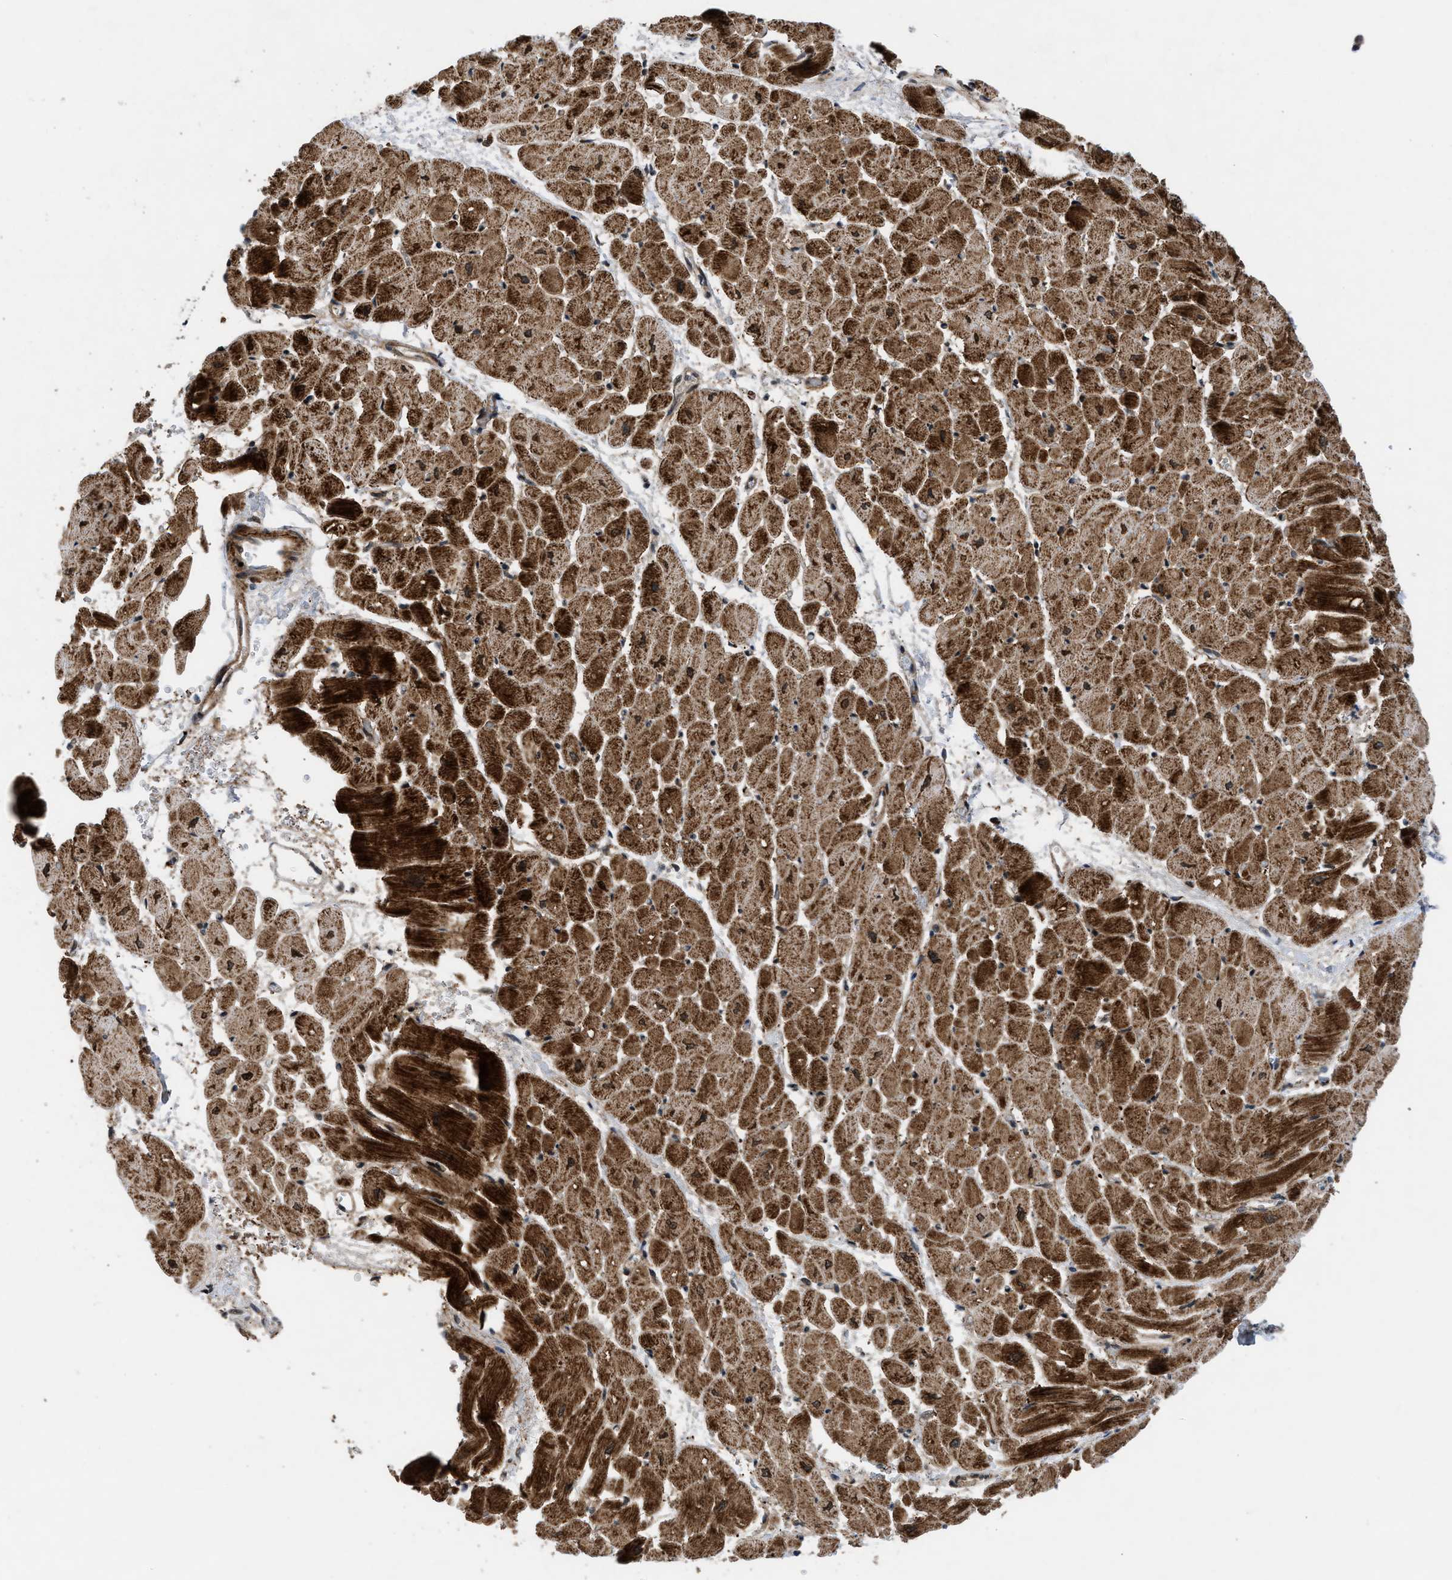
{"staining": {"intensity": "moderate", "quantity": ">75%", "location": "cytoplasmic/membranous"}, "tissue": "heart muscle", "cell_type": "Cardiomyocytes", "image_type": "normal", "snomed": [{"axis": "morphology", "description": "Normal tissue, NOS"}, {"axis": "topography", "description": "Heart"}], "caption": "Moderate cytoplasmic/membranous expression is appreciated in about >75% of cardiomyocytes in normal heart muscle. (Brightfield microscopy of DAB IHC at high magnification).", "gene": "AP3M2", "patient": {"sex": "male", "age": 45}}